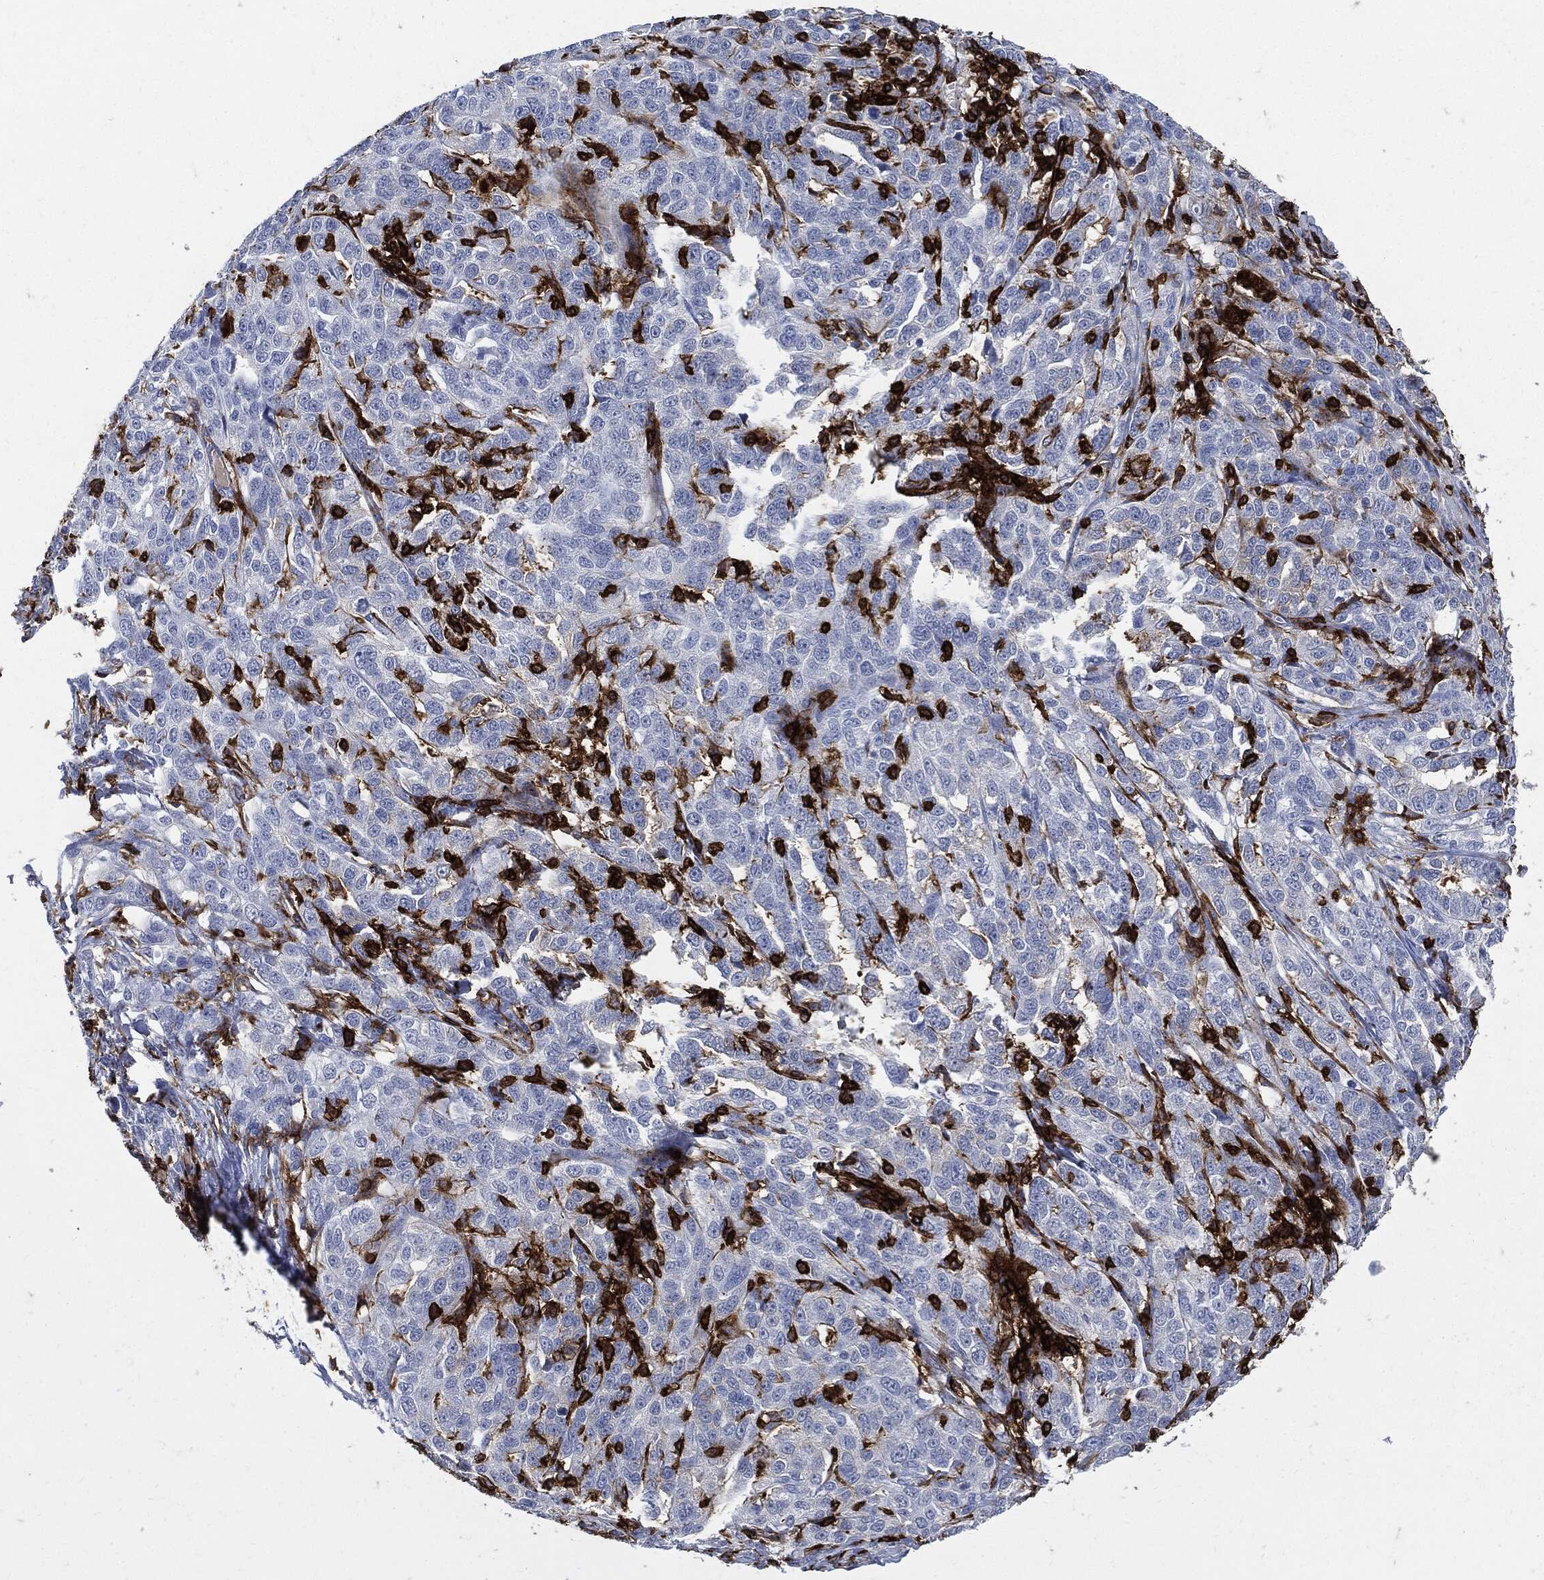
{"staining": {"intensity": "negative", "quantity": "none", "location": "none"}, "tissue": "ovarian cancer", "cell_type": "Tumor cells", "image_type": "cancer", "snomed": [{"axis": "morphology", "description": "Cystadenocarcinoma, serous, NOS"}, {"axis": "topography", "description": "Ovary"}], "caption": "This histopathology image is of ovarian serous cystadenocarcinoma stained with immunohistochemistry to label a protein in brown with the nuclei are counter-stained blue. There is no positivity in tumor cells.", "gene": "PTPRC", "patient": {"sex": "female", "age": 71}}